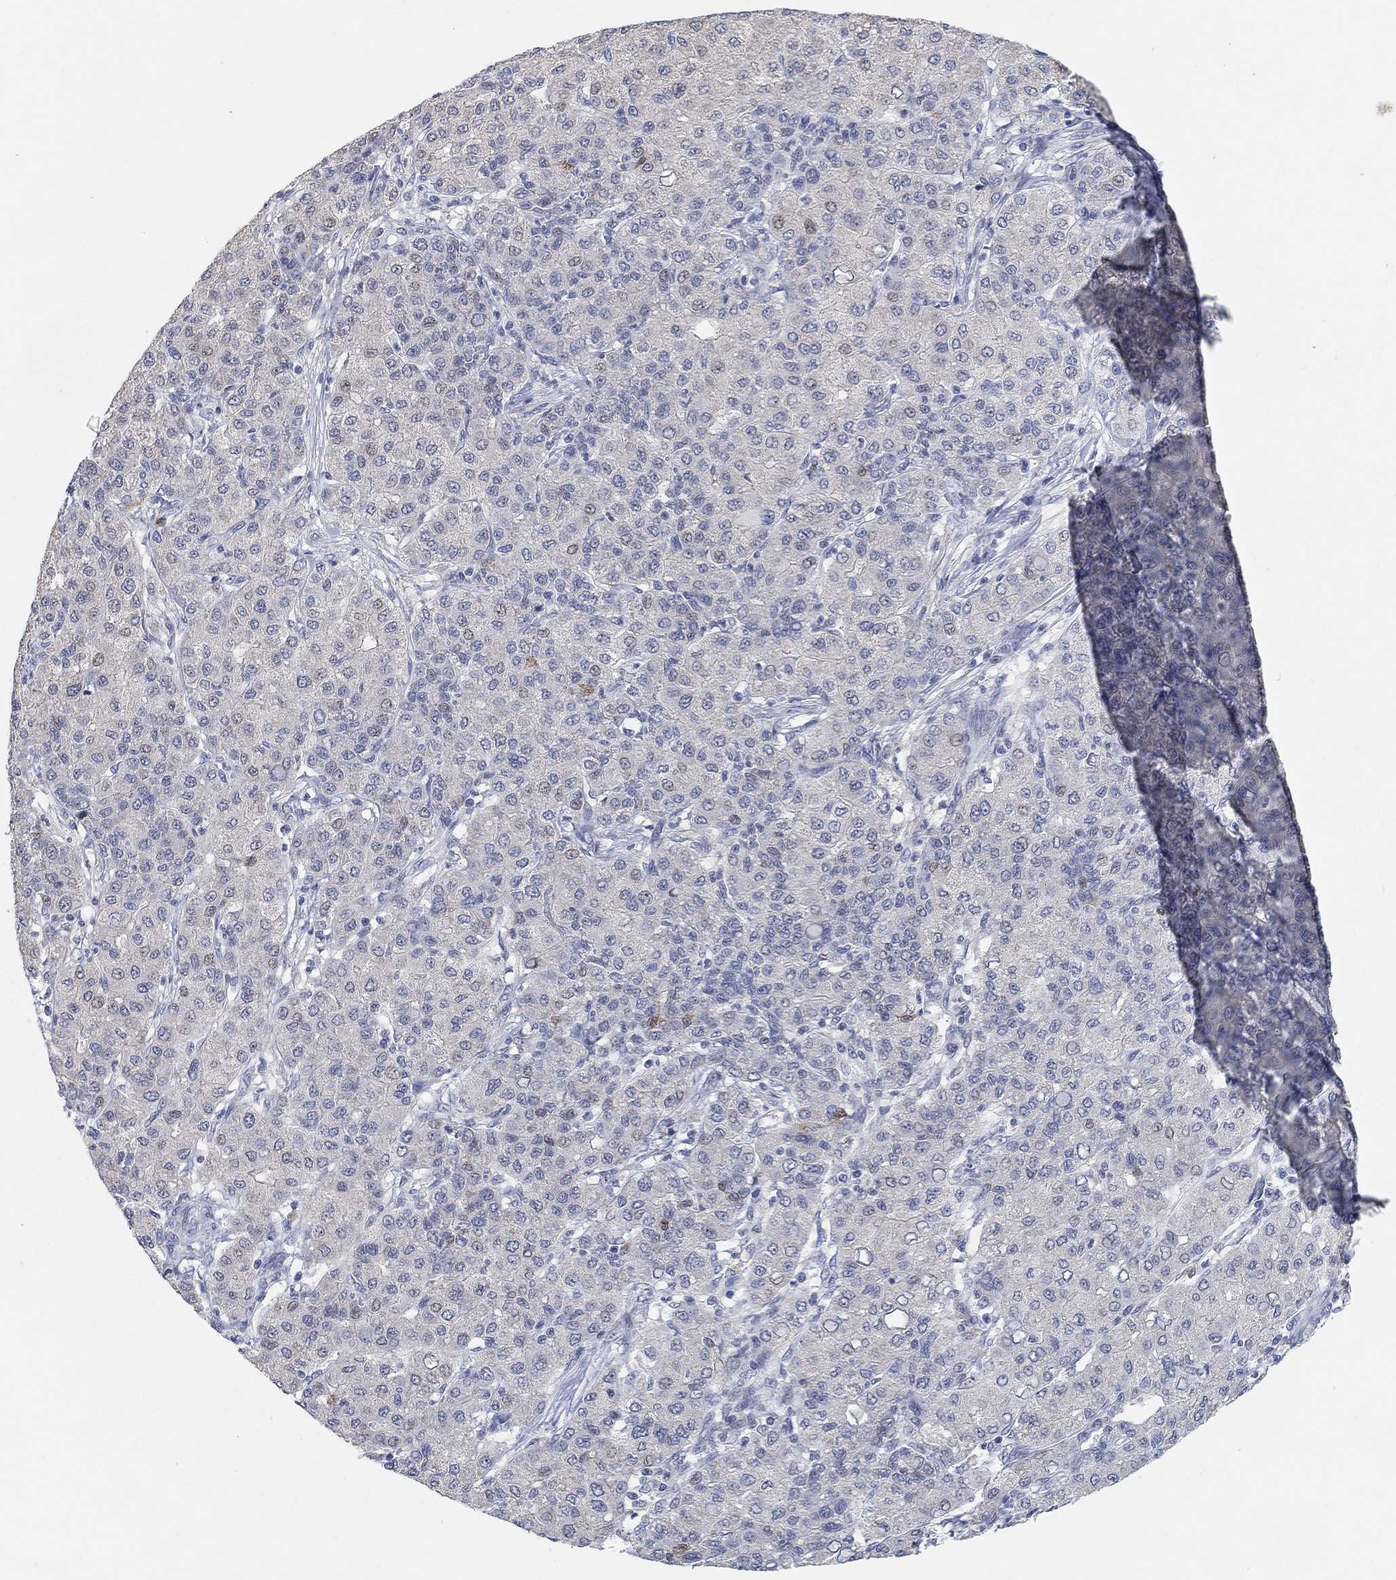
{"staining": {"intensity": "negative", "quantity": "none", "location": "none"}, "tissue": "liver cancer", "cell_type": "Tumor cells", "image_type": "cancer", "snomed": [{"axis": "morphology", "description": "Carcinoma, Hepatocellular, NOS"}, {"axis": "topography", "description": "Liver"}], "caption": "The micrograph shows no significant positivity in tumor cells of hepatocellular carcinoma (liver).", "gene": "VAT1L", "patient": {"sex": "male", "age": 65}}